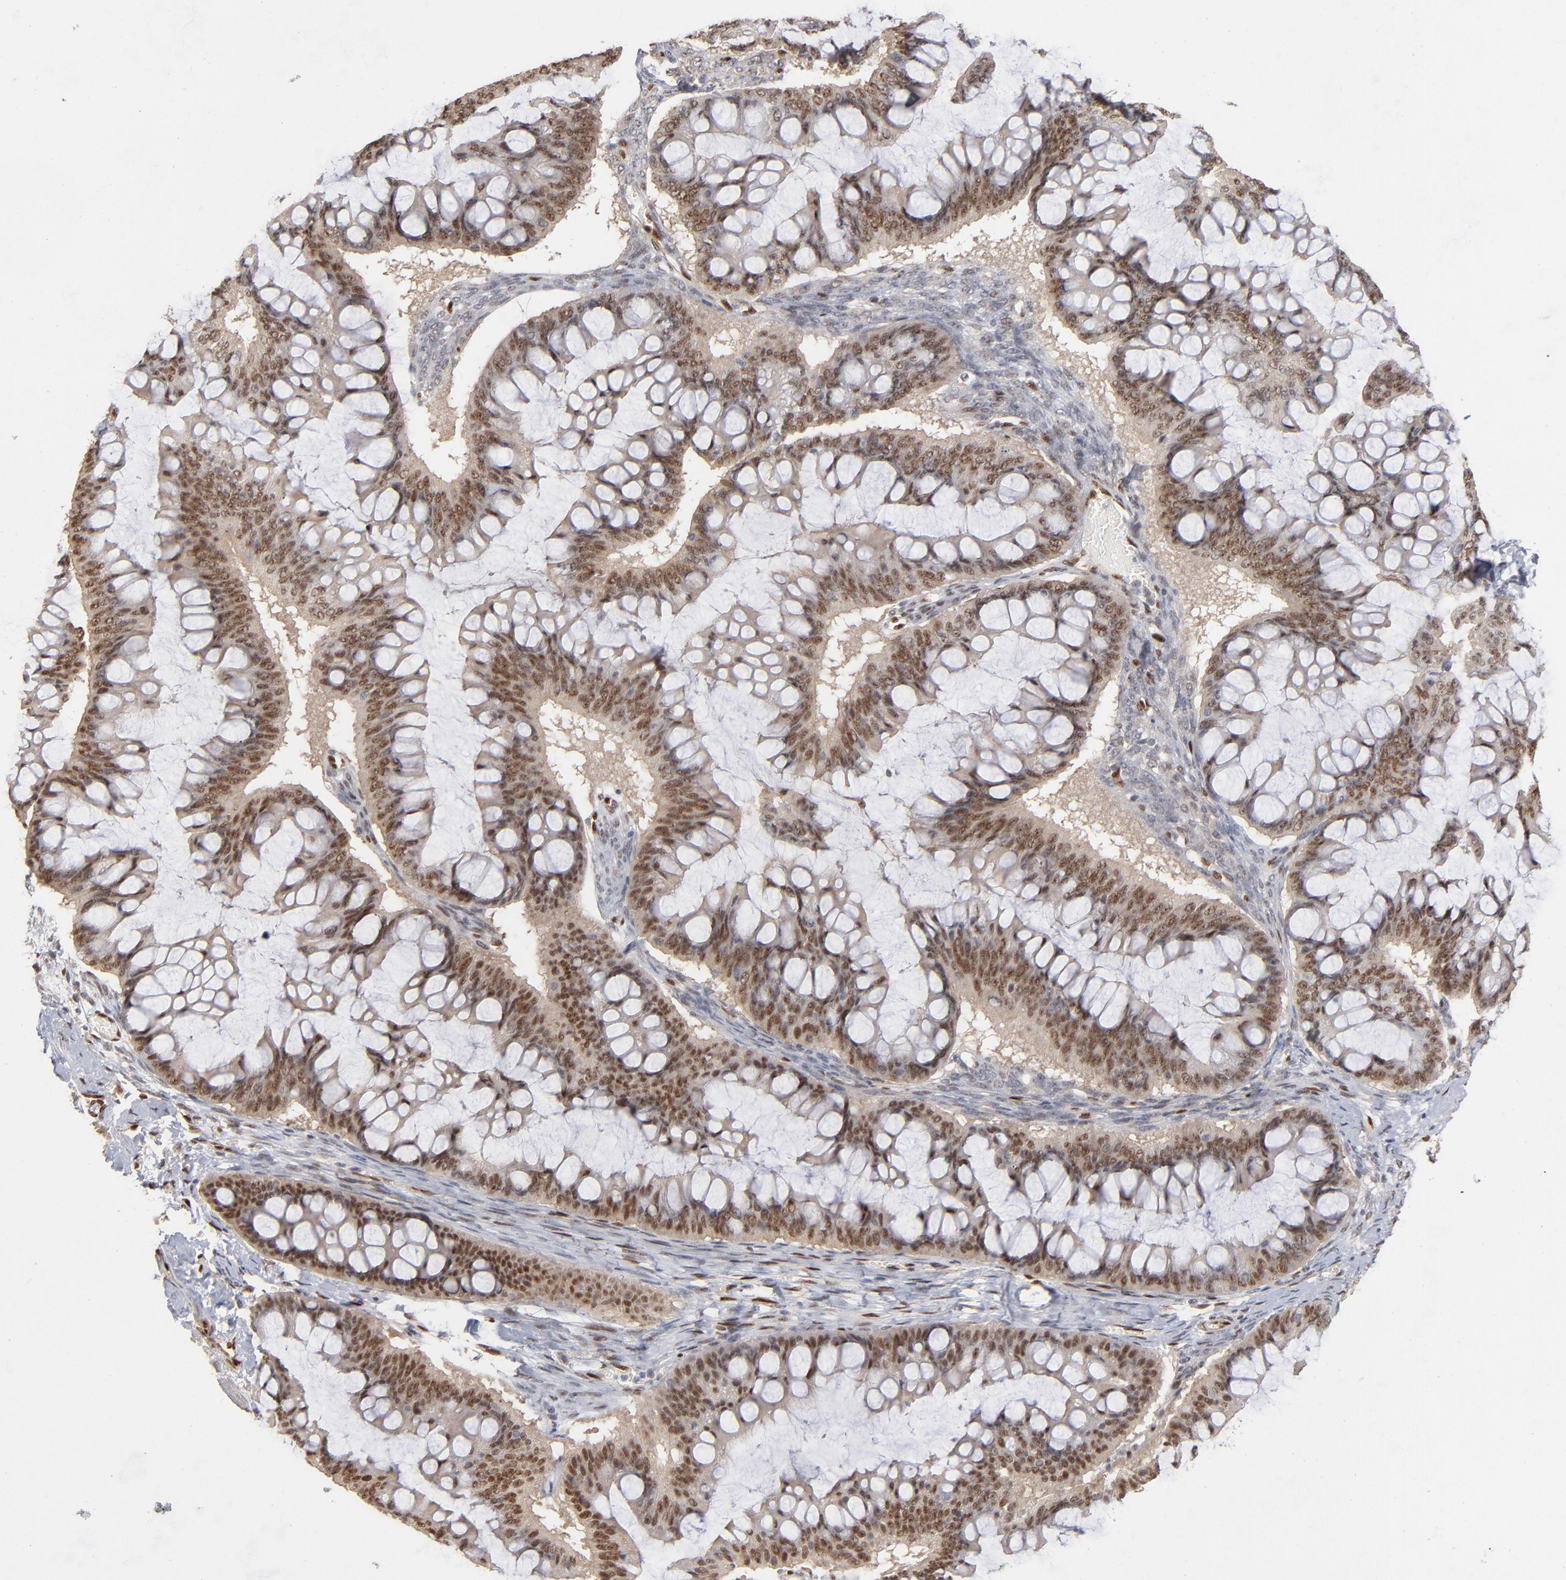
{"staining": {"intensity": "moderate", "quantity": ">75%", "location": "nuclear"}, "tissue": "ovarian cancer", "cell_type": "Tumor cells", "image_type": "cancer", "snomed": [{"axis": "morphology", "description": "Cystadenocarcinoma, mucinous, NOS"}, {"axis": "topography", "description": "Ovary"}], "caption": "The histopathology image demonstrates immunohistochemical staining of ovarian cancer. There is moderate nuclear positivity is appreciated in about >75% of tumor cells. Nuclei are stained in blue.", "gene": "NFIB", "patient": {"sex": "female", "age": 73}}